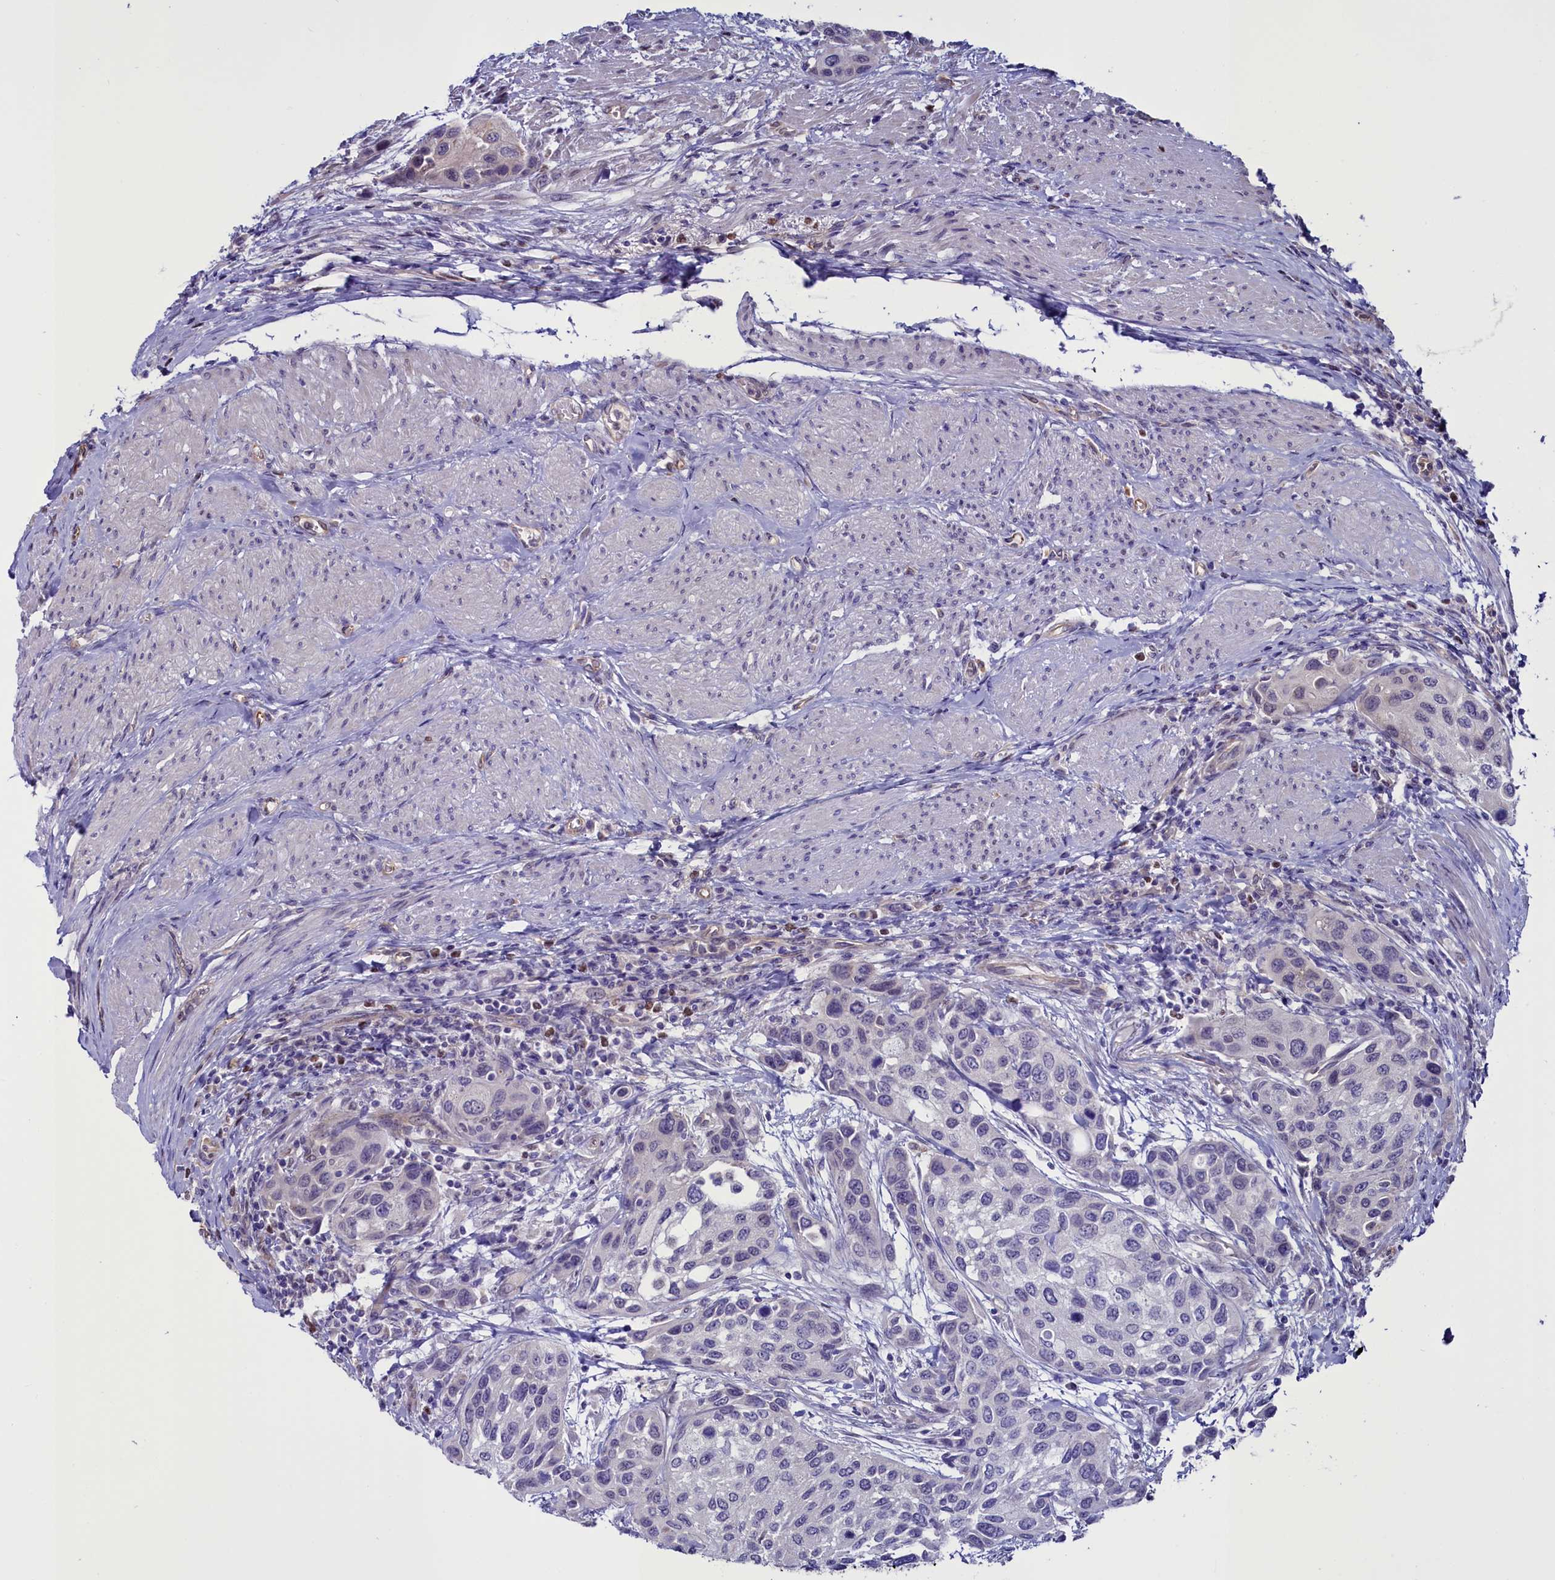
{"staining": {"intensity": "negative", "quantity": "none", "location": "none"}, "tissue": "urothelial cancer", "cell_type": "Tumor cells", "image_type": "cancer", "snomed": [{"axis": "morphology", "description": "Normal tissue, NOS"}, {"axis": "morphology", "description": "Urothelial carcinoma, High grade"}, {"axis": "topography", "description": "Vascular tissue"}, {"axis": "topography", "description": "Urinary bladder"}], "caption": "The micrograph exhibits no staining of tumor cells in urothelial cancer. (IHC, brightfield microscopy, high magnification).", "gene": "PDILT", "patient": {"sex": "female", "age": 56}}